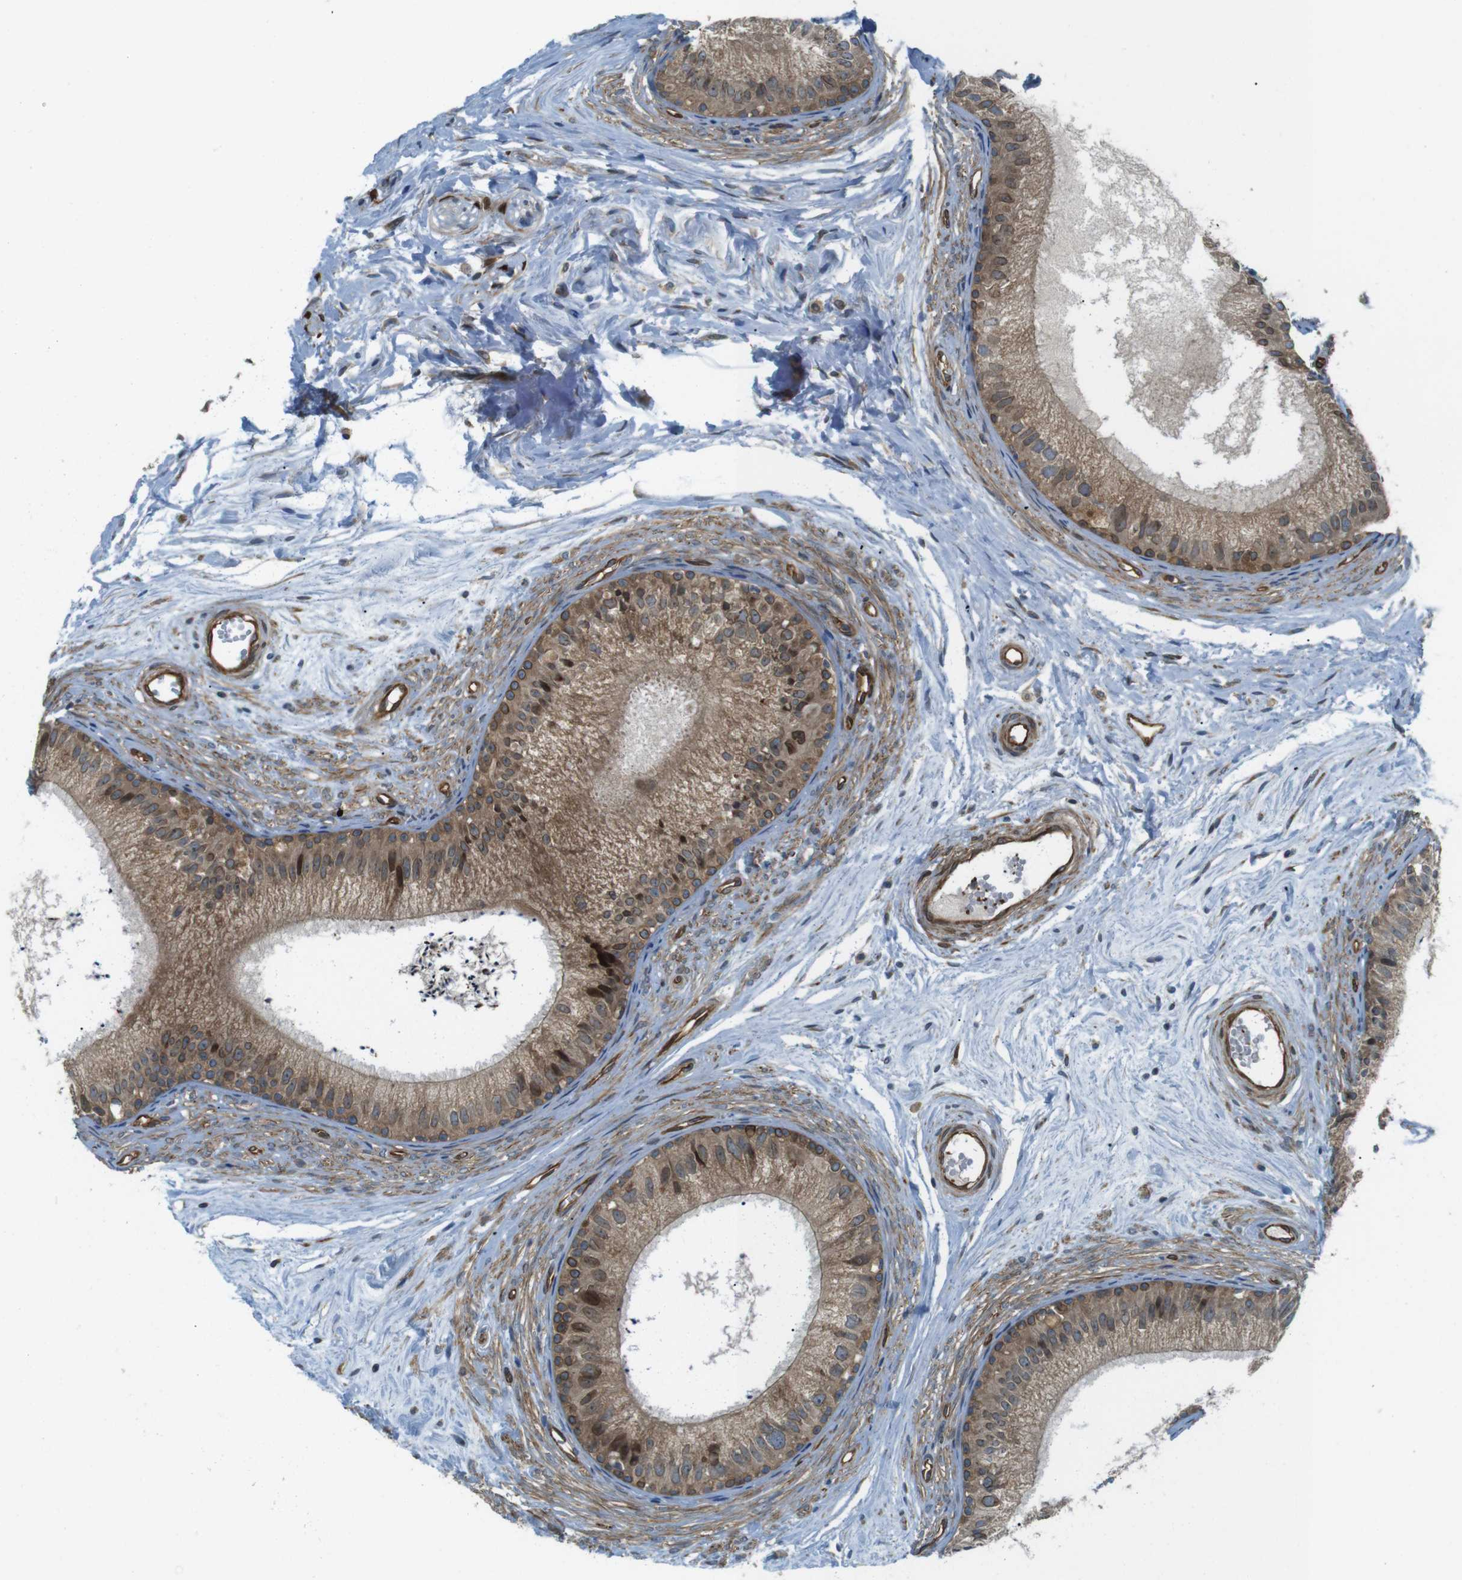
{"staining": {"intensity": "moderate", "quantity": ">75%", "location": "cytoplasmic/membranous,nuclear"}, "tissue": "epididymis", "cell_type": "Glandular cells", "image_type": "normal", "snomed": [{"axis": "morphology", "description": "Normal tissue, NOS"}, {"axis": "topography", "description": "Epididymis"}], "caption": "Moderate cytoplasmic/membranous,nuclear staining is identified in about >75% of glandular cells in benign epididymis.", "gene": "TSC1", "patient": {"sex": "male", "age": 56}}